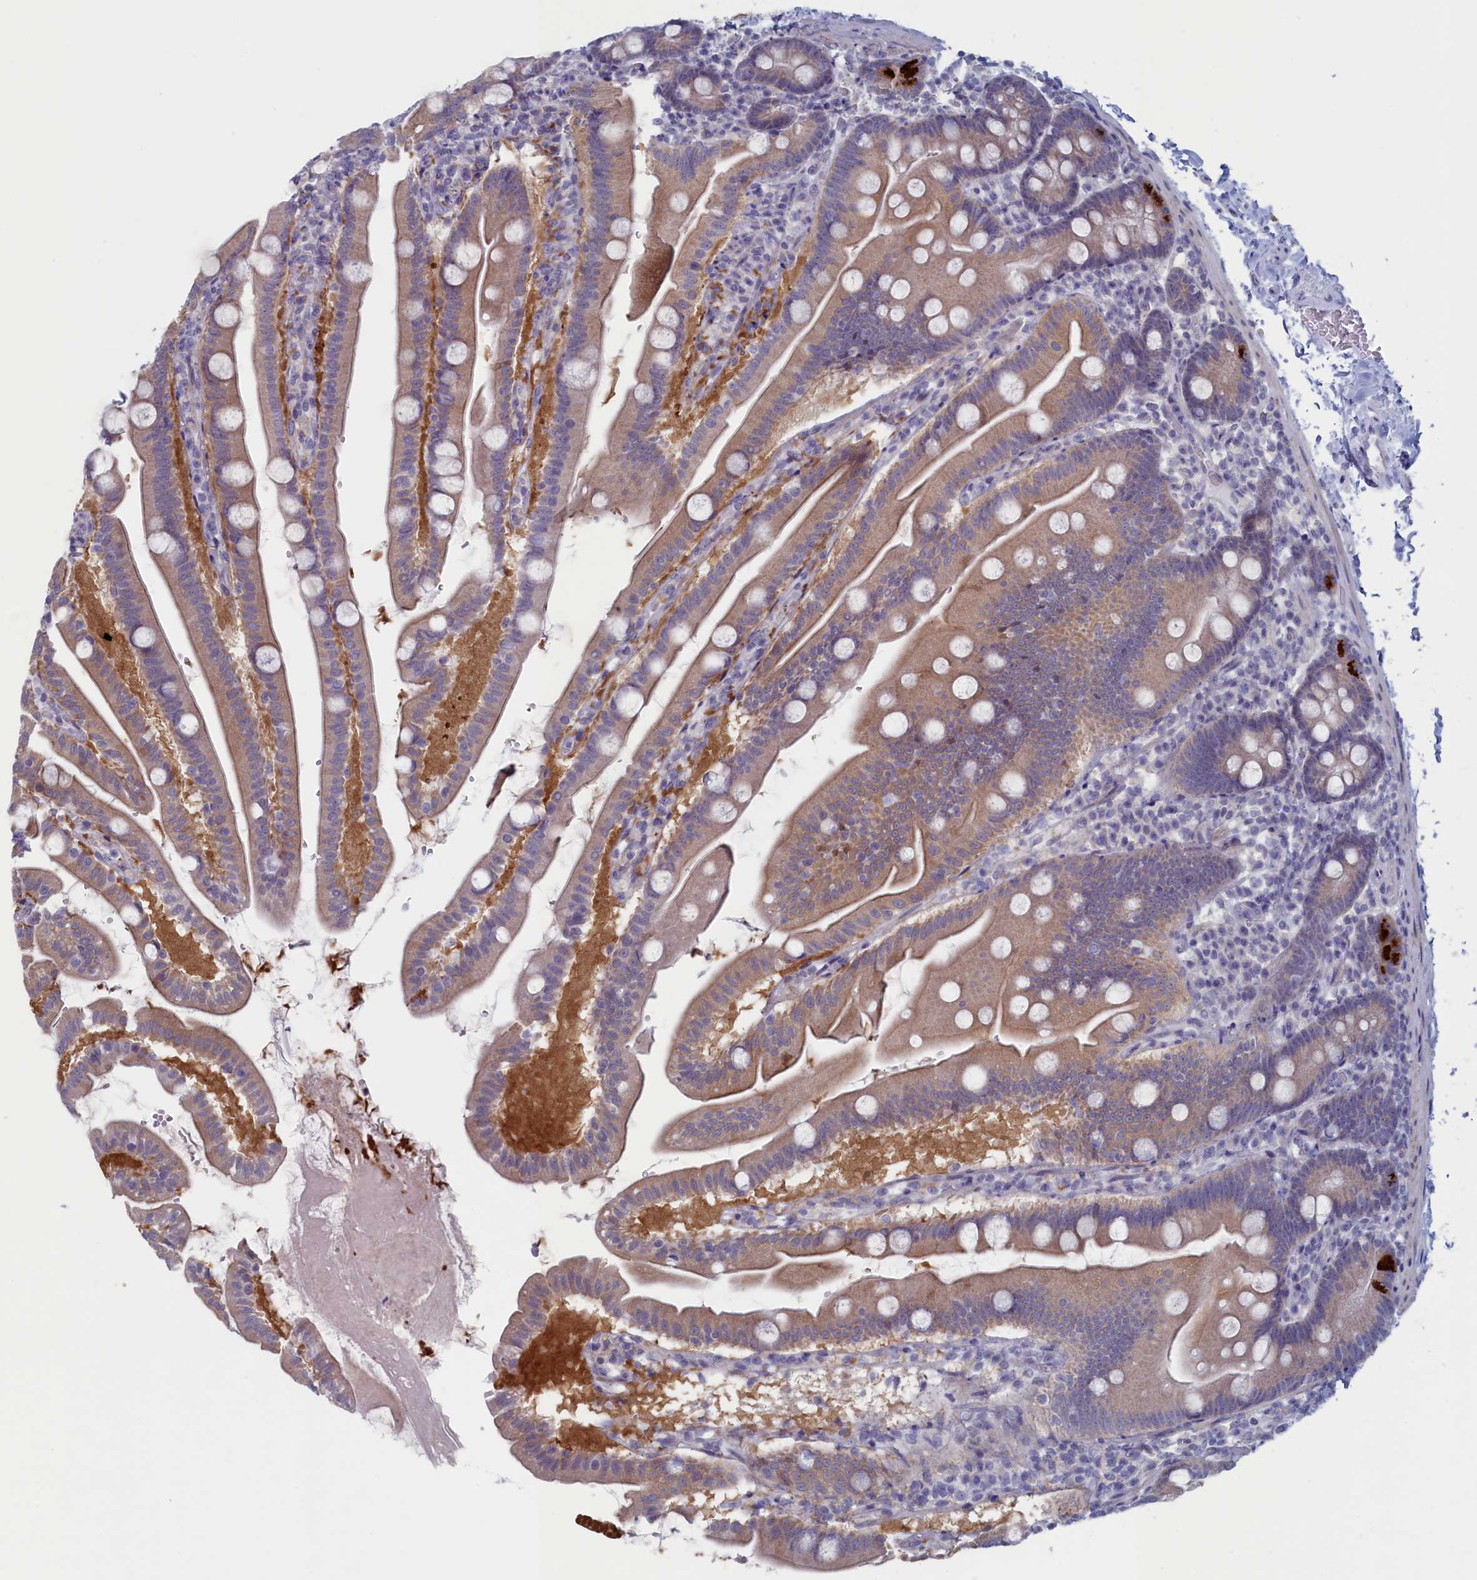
{"staining": {"intensity": "strong", "quantity": "<25%", "location": "cytoplasmic/membranous"}, "tissue": "small intestine", "cell_type": "Glandular cells", "image_type": "normal", "snomed": [{"axis": "morphology", "description": "Normal tissue, NOS"}, {"axis": "topography", "description": "Small intestine"}], "caption": "The histopathology image shows a brown stain indicating the presence of a protein in the cytoplasmic/membranous of glandular cells in small intestine.", "gene": "WDR76", "patient": {"sex": "female", "age": 68}}